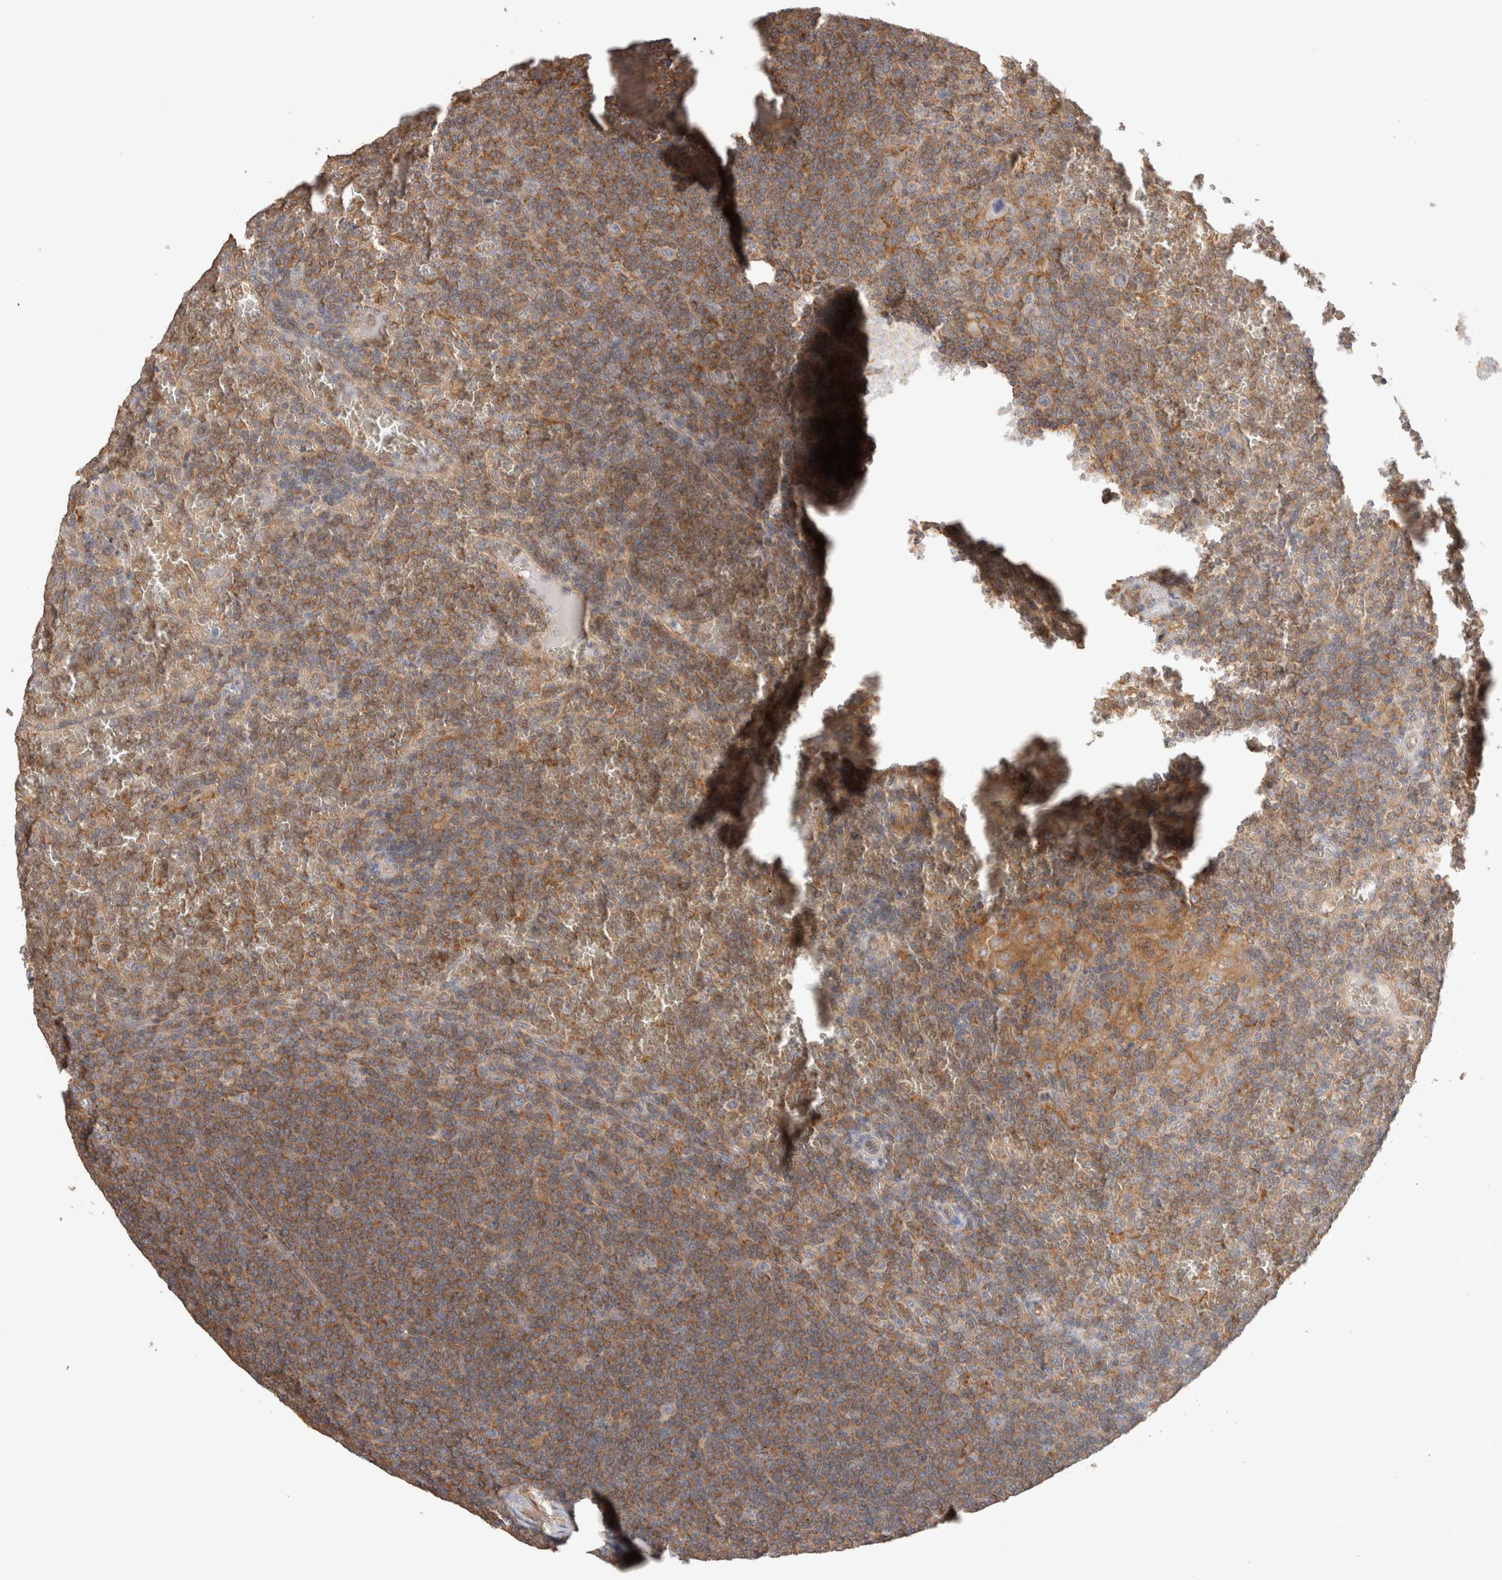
{"staining": {"intensity": "moderate", "quantity": ">75%", "location": "cytoplasmic/membranous"}, "tissue": "lymphoma", "cell_type": "Tumor cells", "image_type": "cancer", "snomed": [{"axis": "morphology", "description": "Malignant lymphoma, non-Hodgkin's type, Low grade"}, {"axis": "topography", "description": "Spleen"}], "caption": "Immunohistochemistry (IHC) of lymphoma displays medium levels of moderate cytoplasmic/membranous expression in about >75% of tumor cells.", "gene": "CFAP418", "patient": {"sex": "female", "age": 19}}